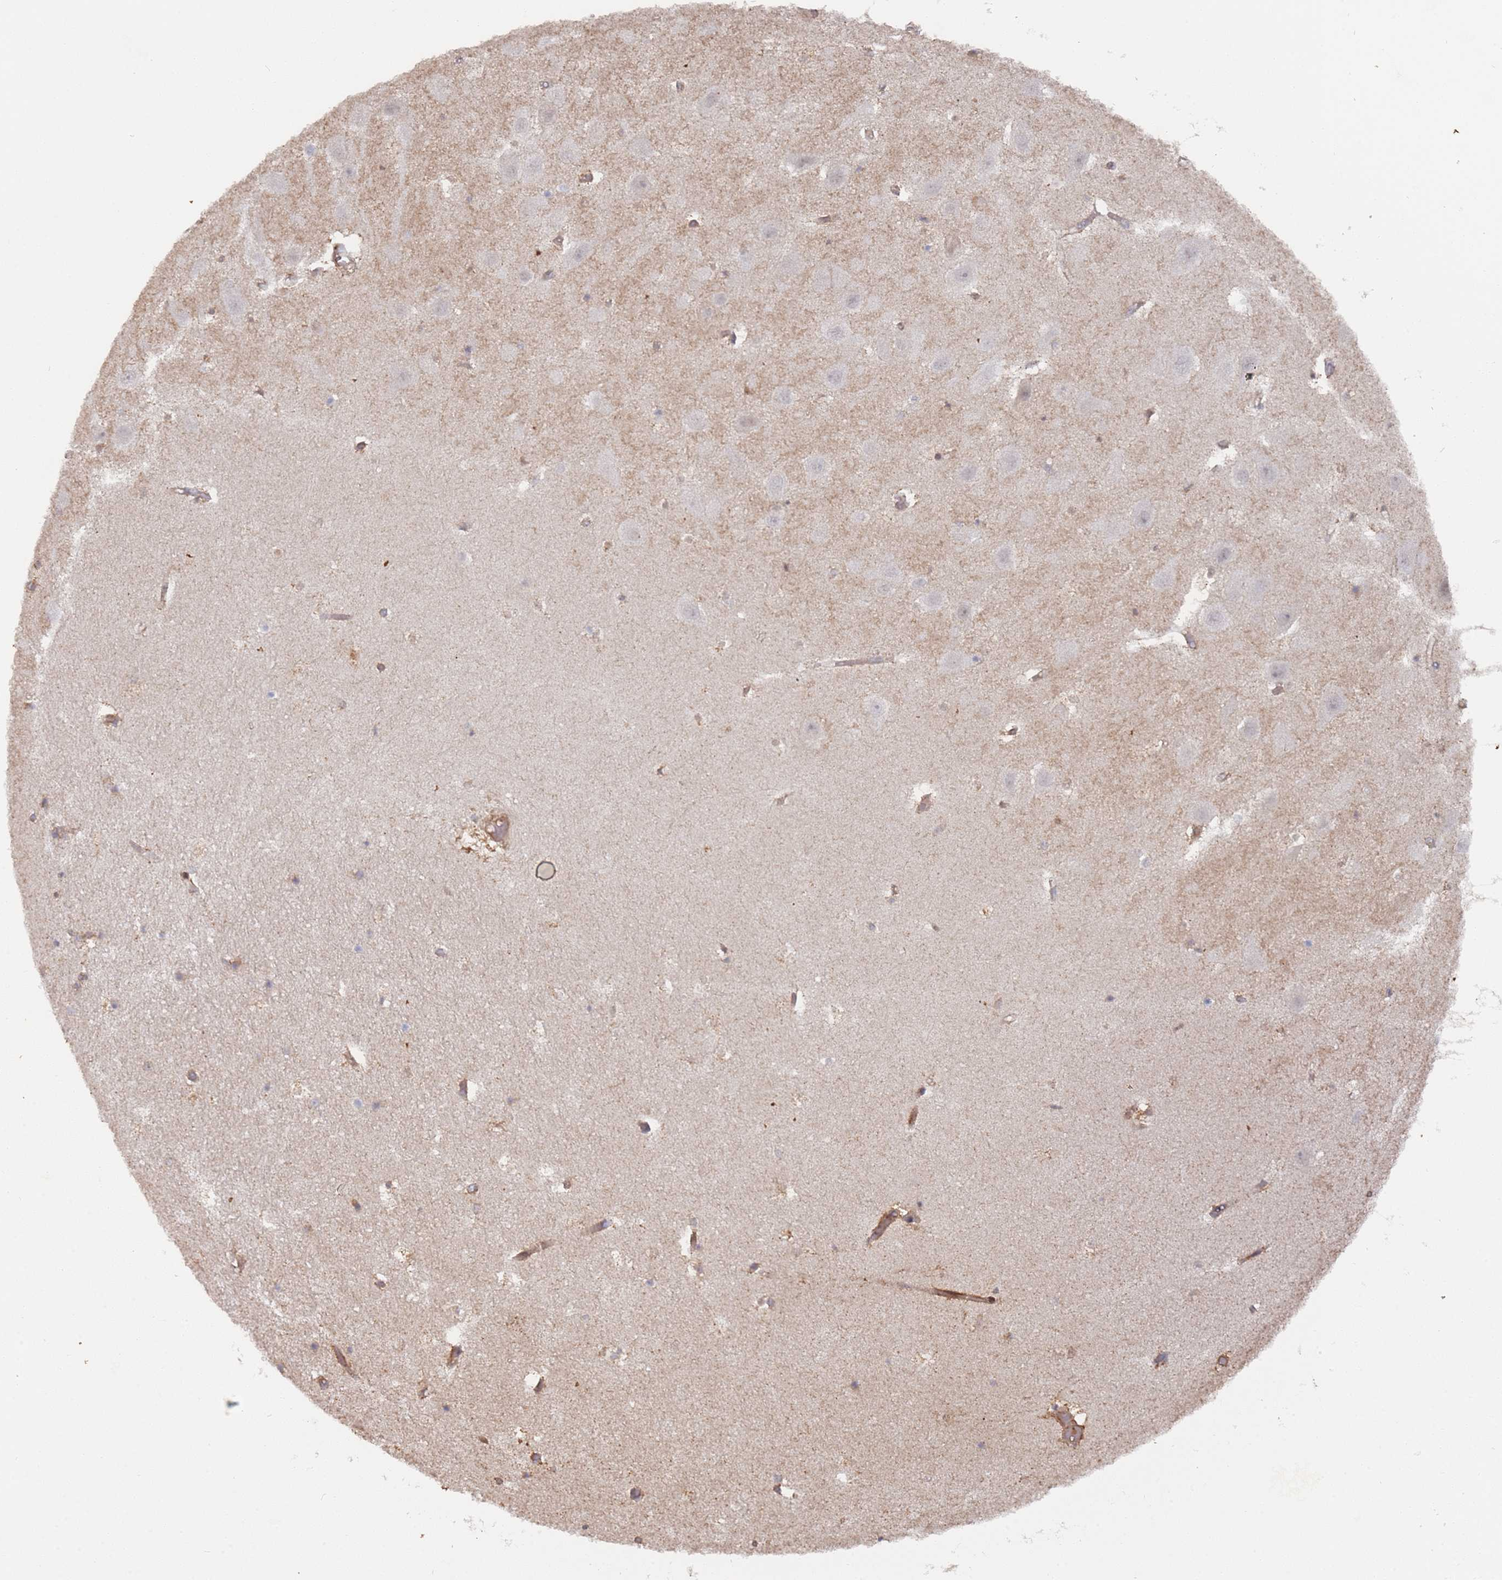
{"staining": {"intensity": "moderate", "quantity": "<25%", "location": "cytoplasmic/membranous"}, "tissue": "hippocampus", "cell_type": "Glial cells", "image_type": "normal", "snomed": [{"axis": "morphology", "description": "Normal tissue, NOS"}, {"axis": "topography", "description": "Hippocampus"}], "caption": "Immunohistochemical staining of unremarkable human hippocampus displays moderate cytoplasmic/membranous protein staining in approximately <25% of glial cells. (DAB (3,3'-diaminobenzidine) IHC, brown staining for protein, blue staining for nuclei).", "gene": "DDX60", "patient": {"sex": "female", "age": 52}}